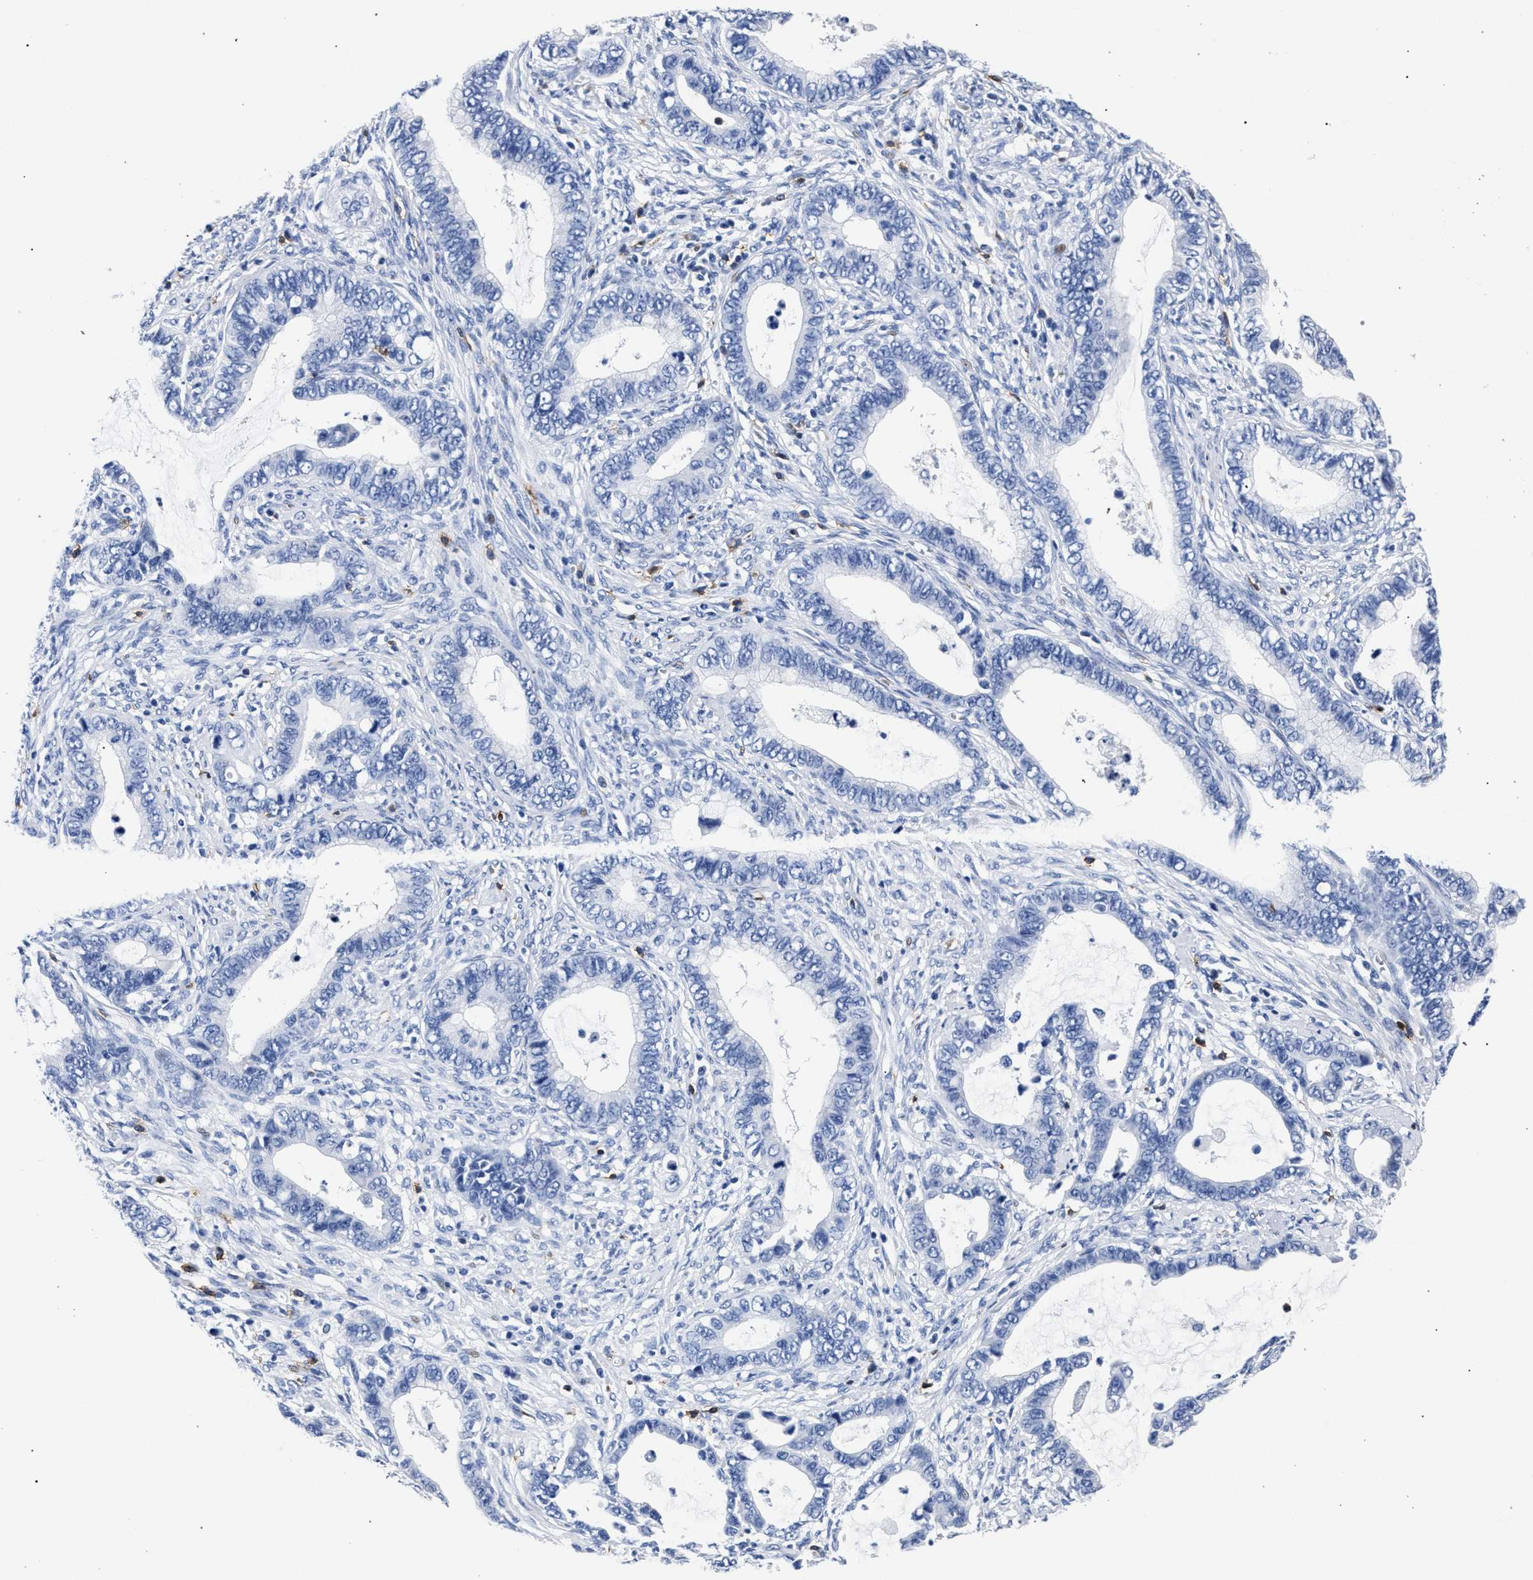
{"staining": {"intensity": "negative", "quantity": "none", "location": "none"}, "tissue": "cervical cancer", "cell_type": "Tumor cells", "image_type": "cancer", "snomed": [{"axis": "morphology", "description": "Adenocarcinoma, NOS"}, {"axis": "topography", "description": "Cervix"}], "caption": "Cervical cancer (adenocarcinoma) was stained to show a protein in brown. There is no significant staining in tumor cells. Brightfield microscopy of IHC stained with DAB (3,3'-diaminobenzidine) (brown) and hematoxylin (blue), captured at high magnification.", "gene": "KLRK1", "patient": {"sex": "female", "age": 44}}